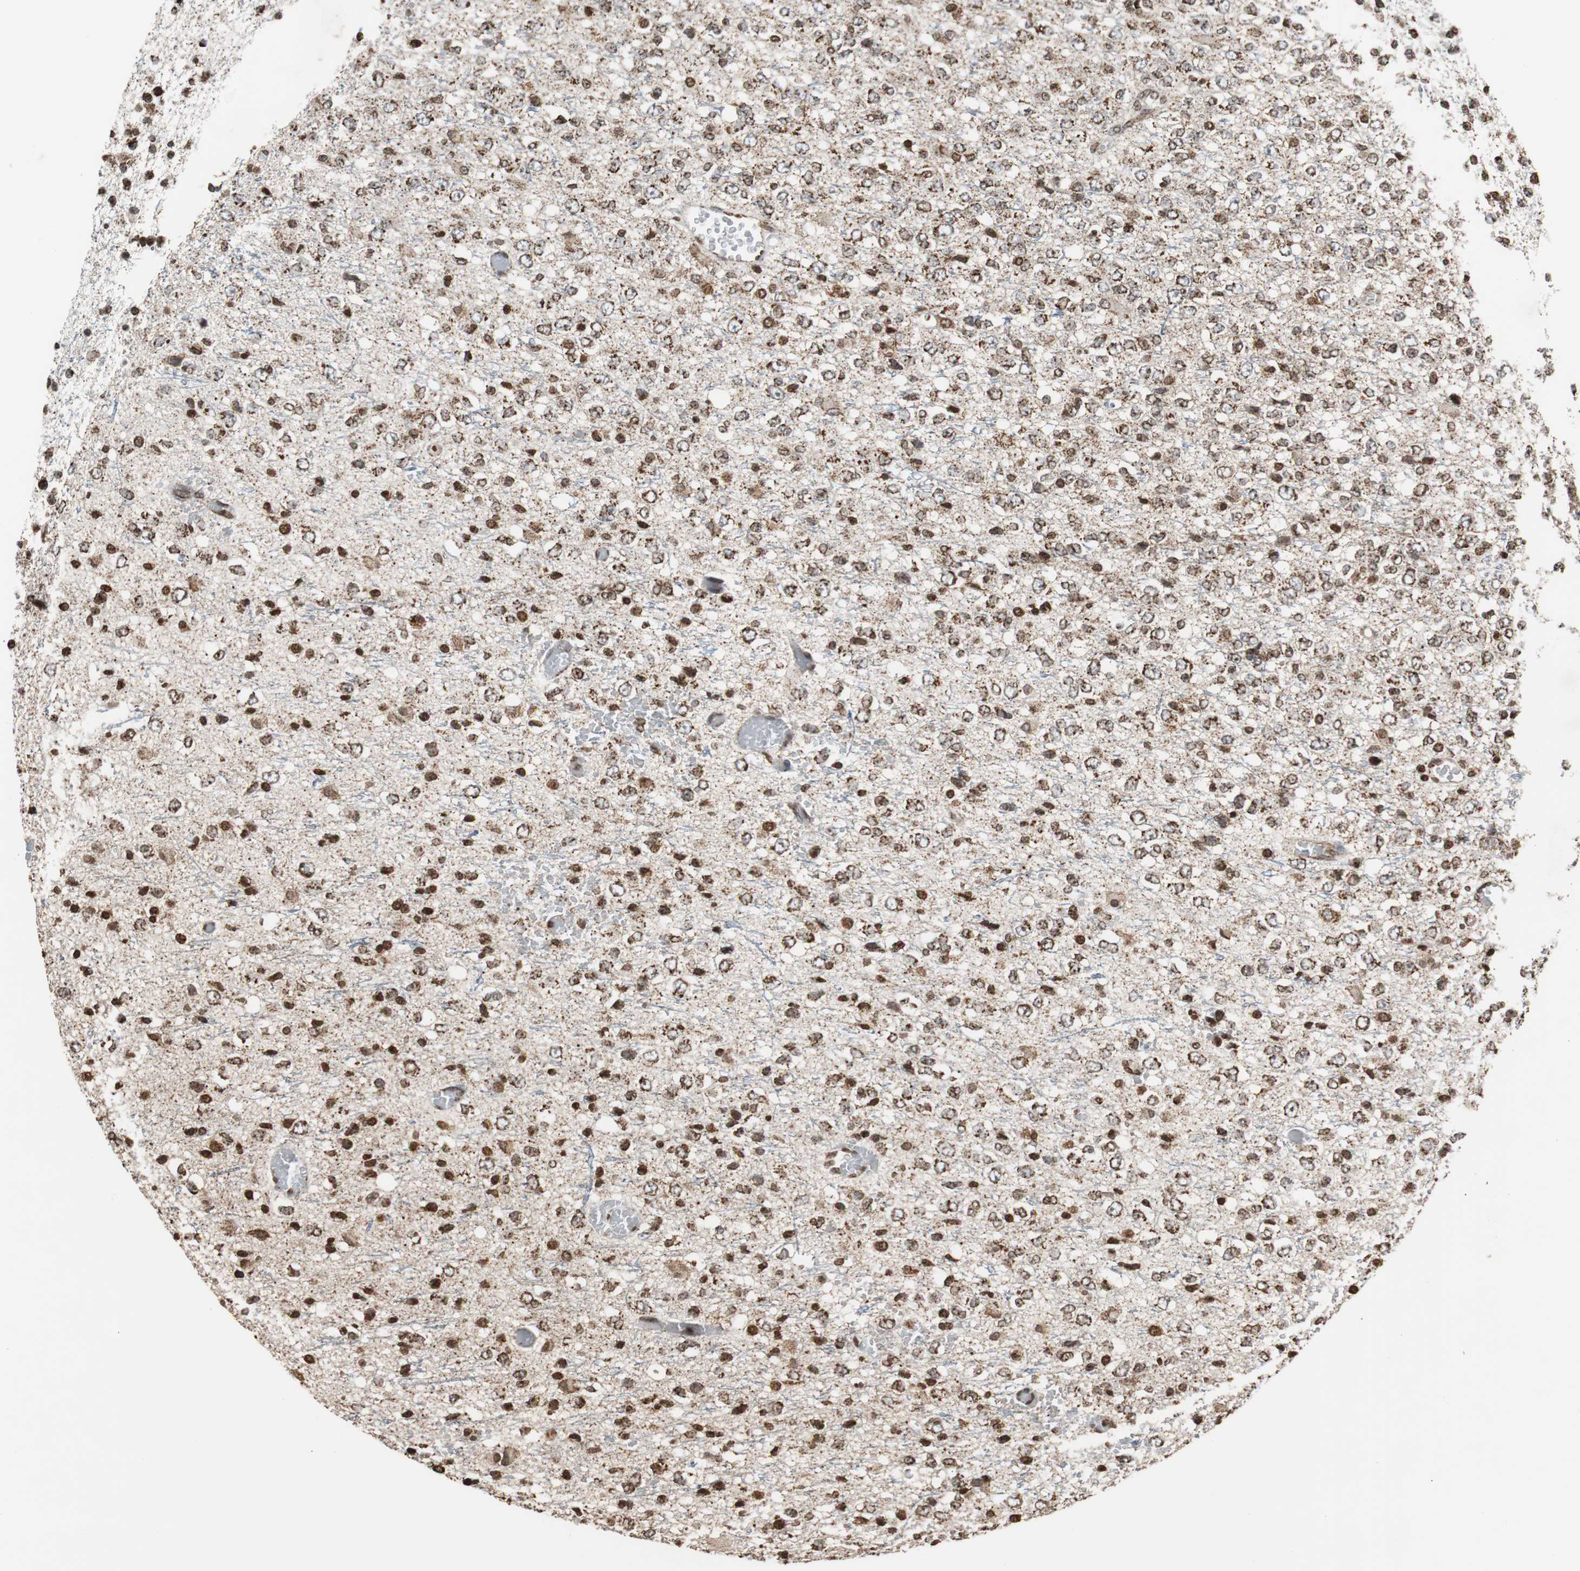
{"staining": {"intensity": "strong", "quantity": ">75%", "location": "cytoplasmic/membranous"}, "tissue": "glioma", "cell_type": "Tumor cells", "image_type": "cancer", "snomed": [{"axis": "morphology", "description": "Glioma, malignant, High grade"}, {"axis": "topography", "description": "pancreas cauda"}], "caption": "Immunohistochemistry (IHC) micrograph of glioma stained for a protein (brown), which displays high levels of strong cytoplasmic/membranous expression in approximately >75% of tumor cells.", "gene": "HSPA9", "patient": {"sex": "male", "age": 60}}